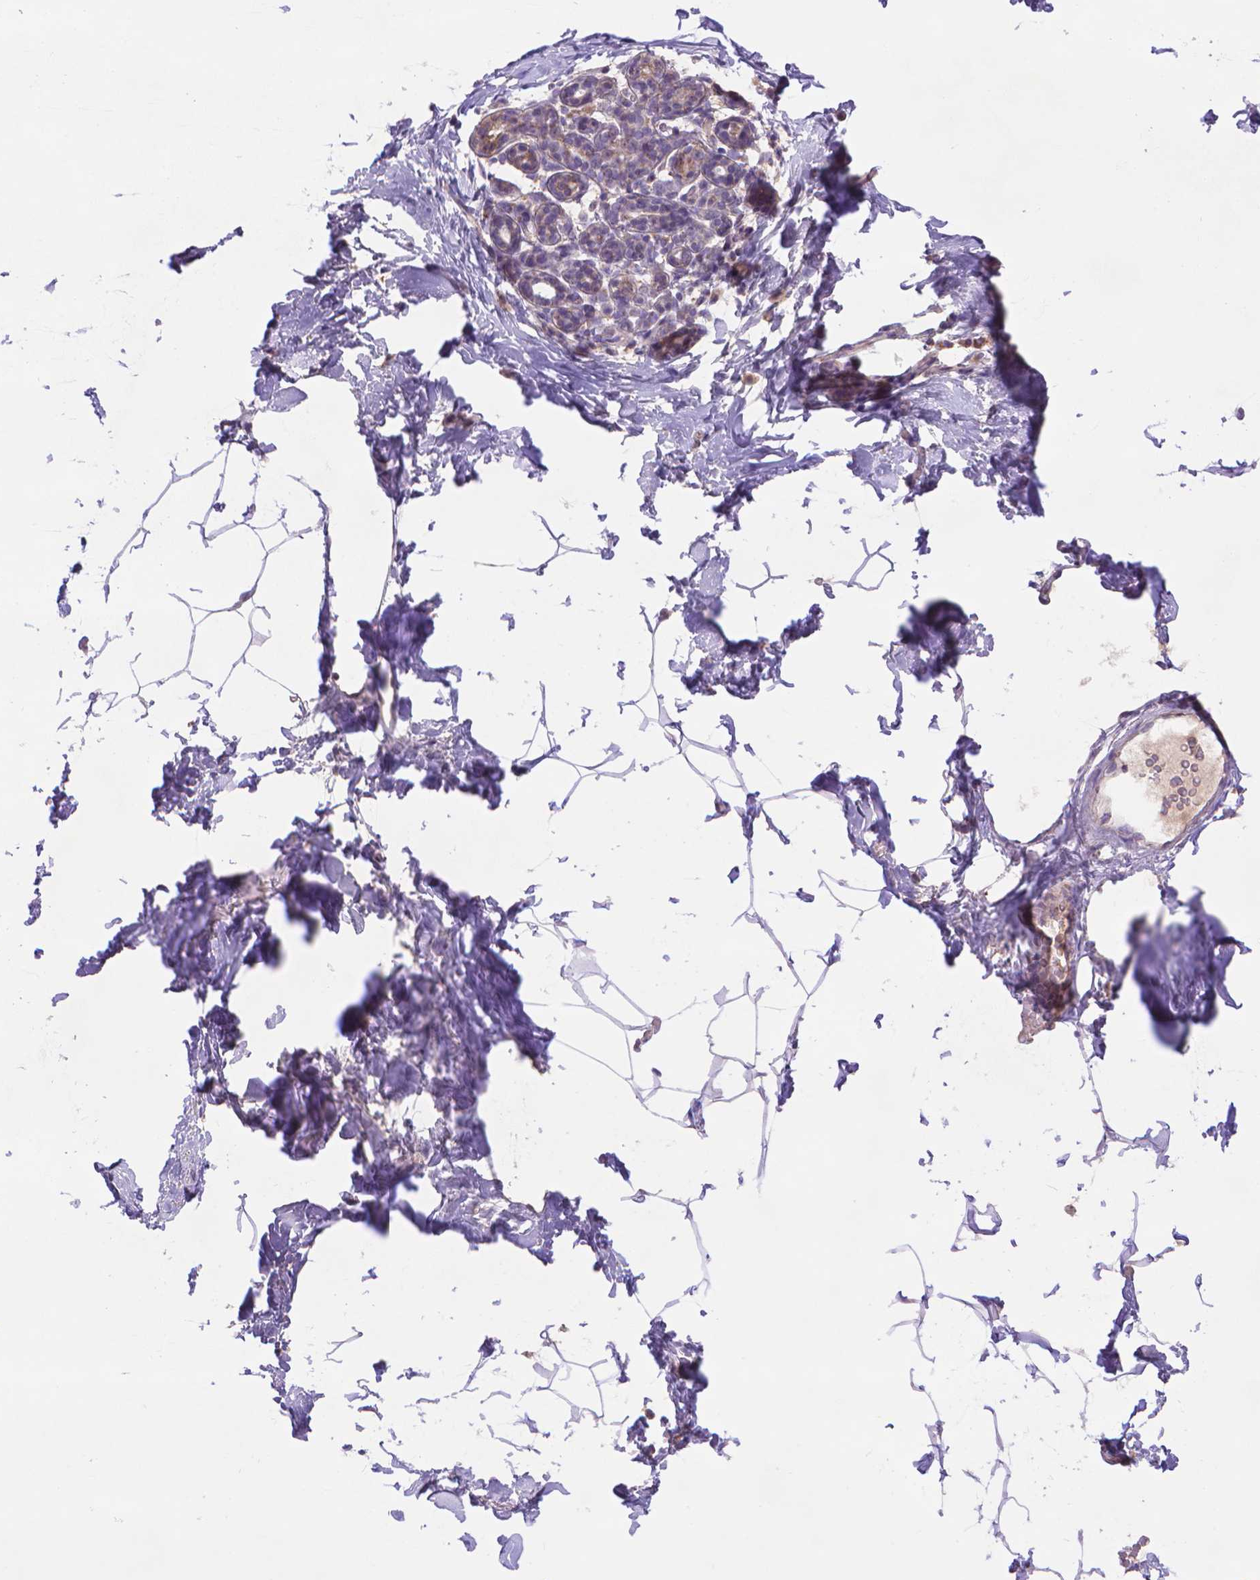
{"staining": {"intensity": "negative", "quantity": "none", "location": "none"}, "tissue": "breast", "cell_type": "Adipocytes", "image_type": "normal", "snomed": [{"axis": "morphology", "description": "Normal tissue, NOS"}, {"axis": "topography", "description": "Breast"}], "caption": "A high-resolution photomicrograph shows immunohistochemistry (IHC) staining of benign breast, which shows no significant positivity in adipocytes. (DAB (3,3'-diaminobenzidine) immunohistochemistry with hematoxylin counter stain).", "gene": "CYYR1", "patient": {"sex": "female", "age": 32}}